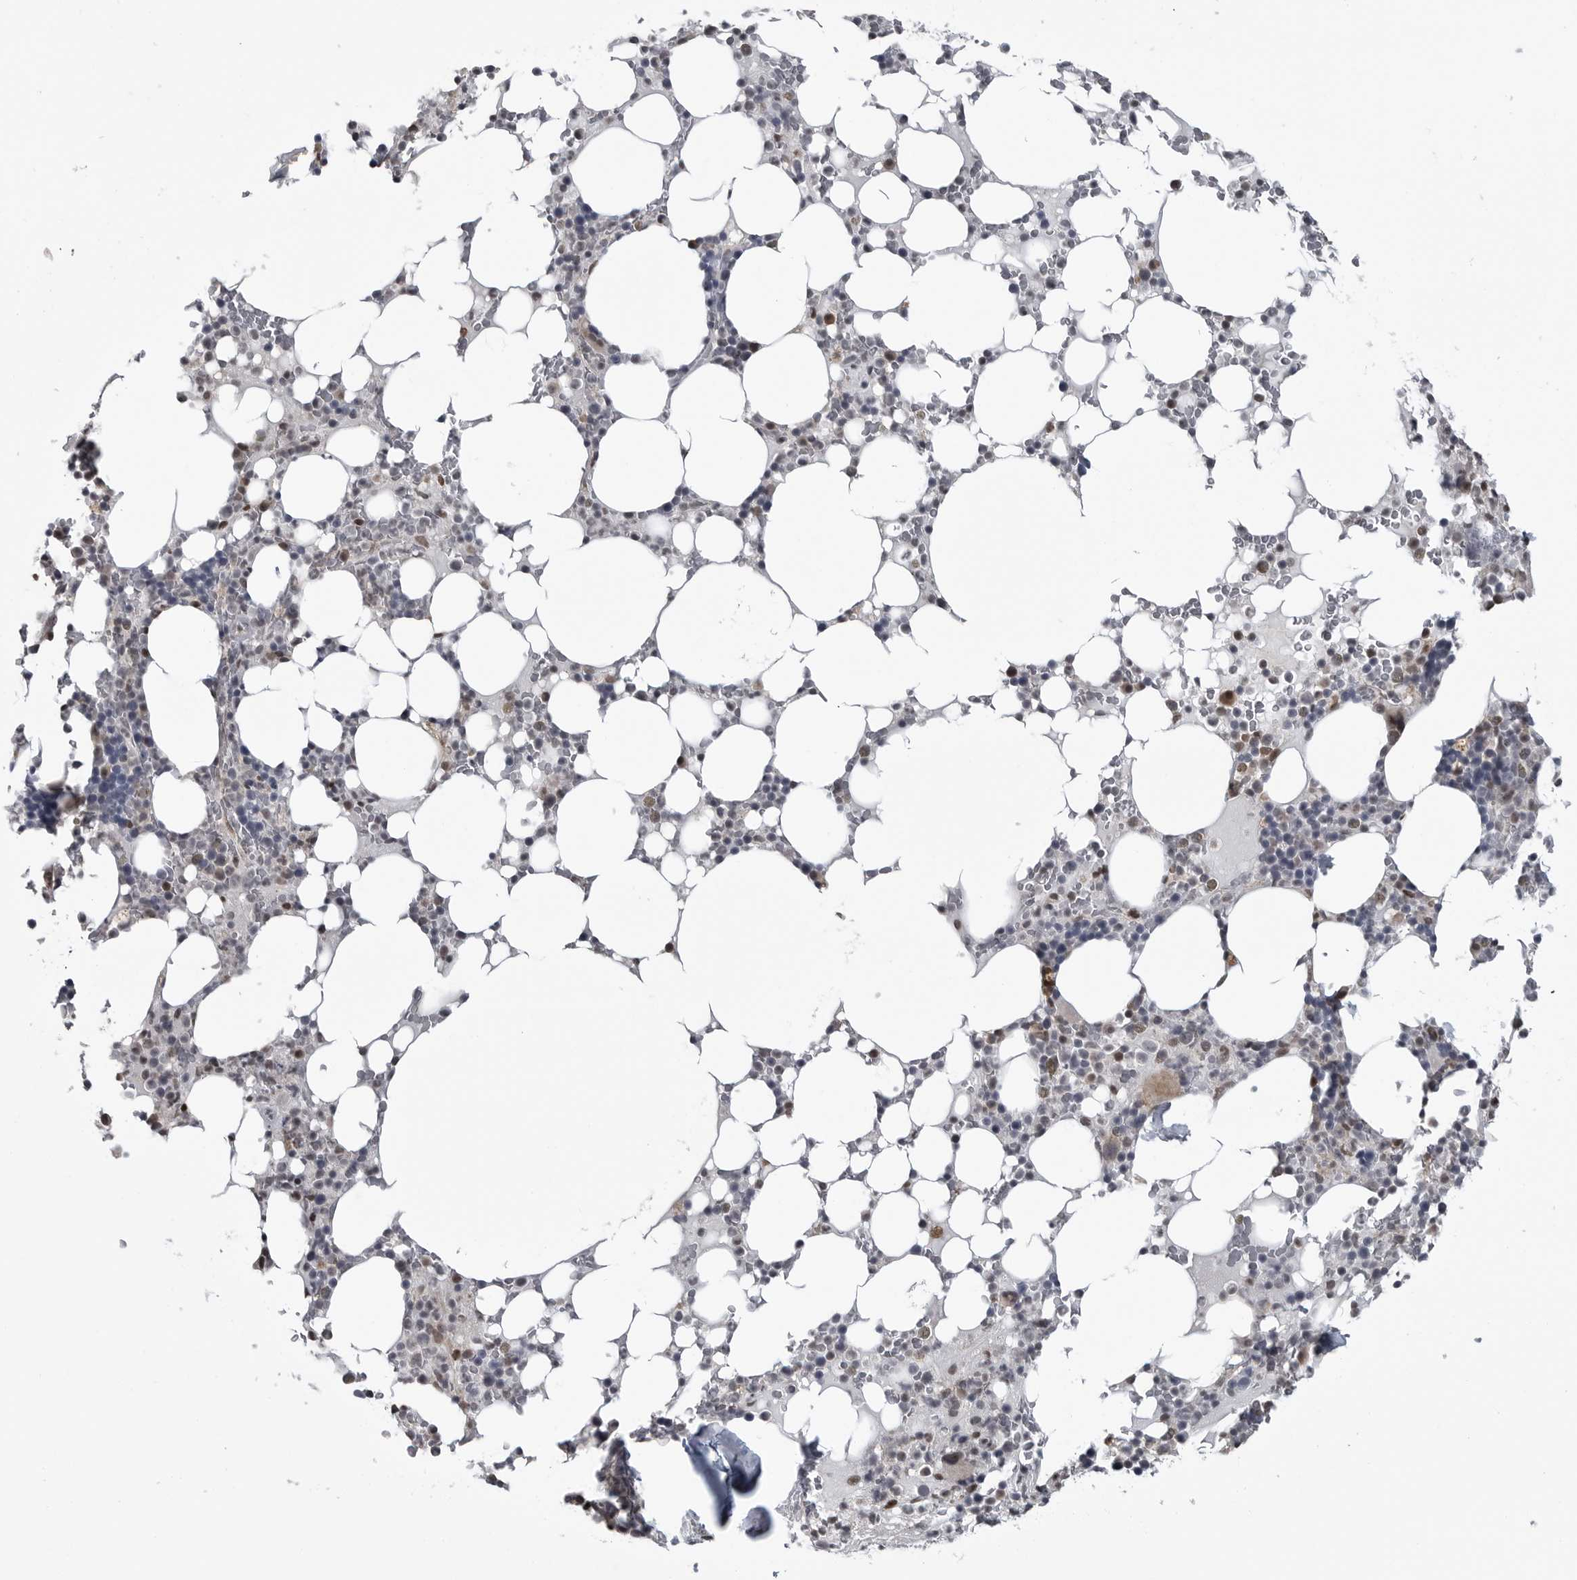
{"staining": {"intensity": "moderate", "quantity": "<25%", "location": "nuclear"}, "tissue": "bone marrow", "cell_type": "Hematopoietic cells", "image_type": "normal", "snomed": [{"axis": "morphology", "description": "Normal tissue, NOS"}, {"axis": "topography", "description": "Bone marrow"}], "caption": "Normal bone marrow displays moderate nuclear positivity in approximately <25% of hematopoietic cells The protein is stained brown, and the nuclei are stained in blue (DAB (3,3'-diaminobenzidine) IHC with brightfield microscopy, high magnification)..", "gene": "C8orf58", "patient": {"sex": "male", "age": 58}}